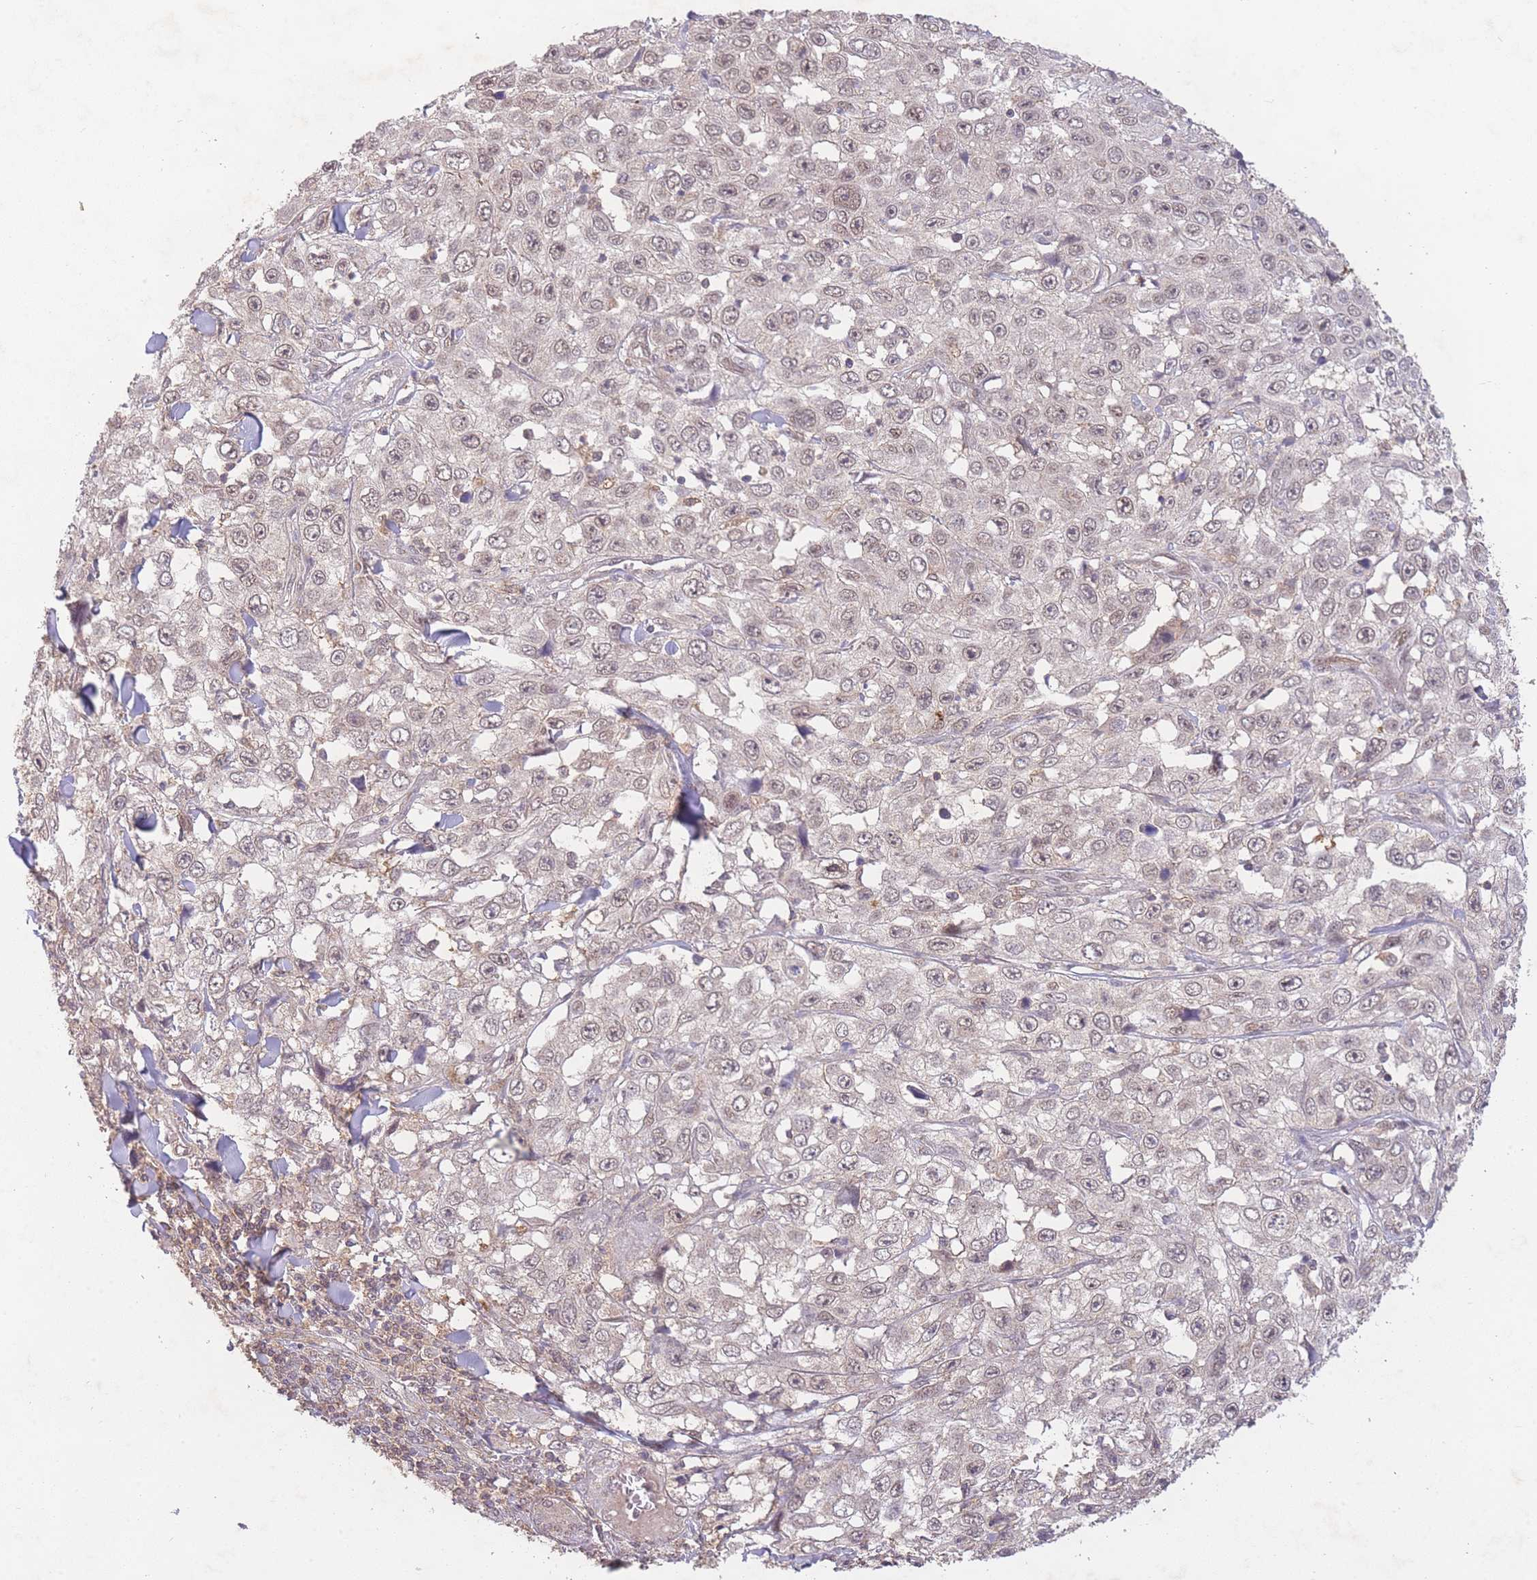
{"staining": {"intensity": "weak", "quantity": "25%-75%", "location": "nuclear"}, "tissue": "skin cancer", "cell_type": "Tumor cells", "image_type": "cancer", "snomed": [{"axis": "morphology", "description": "Squamous cell carcinoma, NOS"}, {"axis": "topography", "description": "Skin"}], "caption": "Immunohistochemistry of skin cancer demonstrates low levels of weak nuclear staining in about 25%-75% of tumor cells. The protein is stained brown, and the nuclei are stained in blue (DAB IHC with brightfield microscopy, high magnification).", "gene": "RNF144B", "patient": {"sex": "male", "age": 82}}